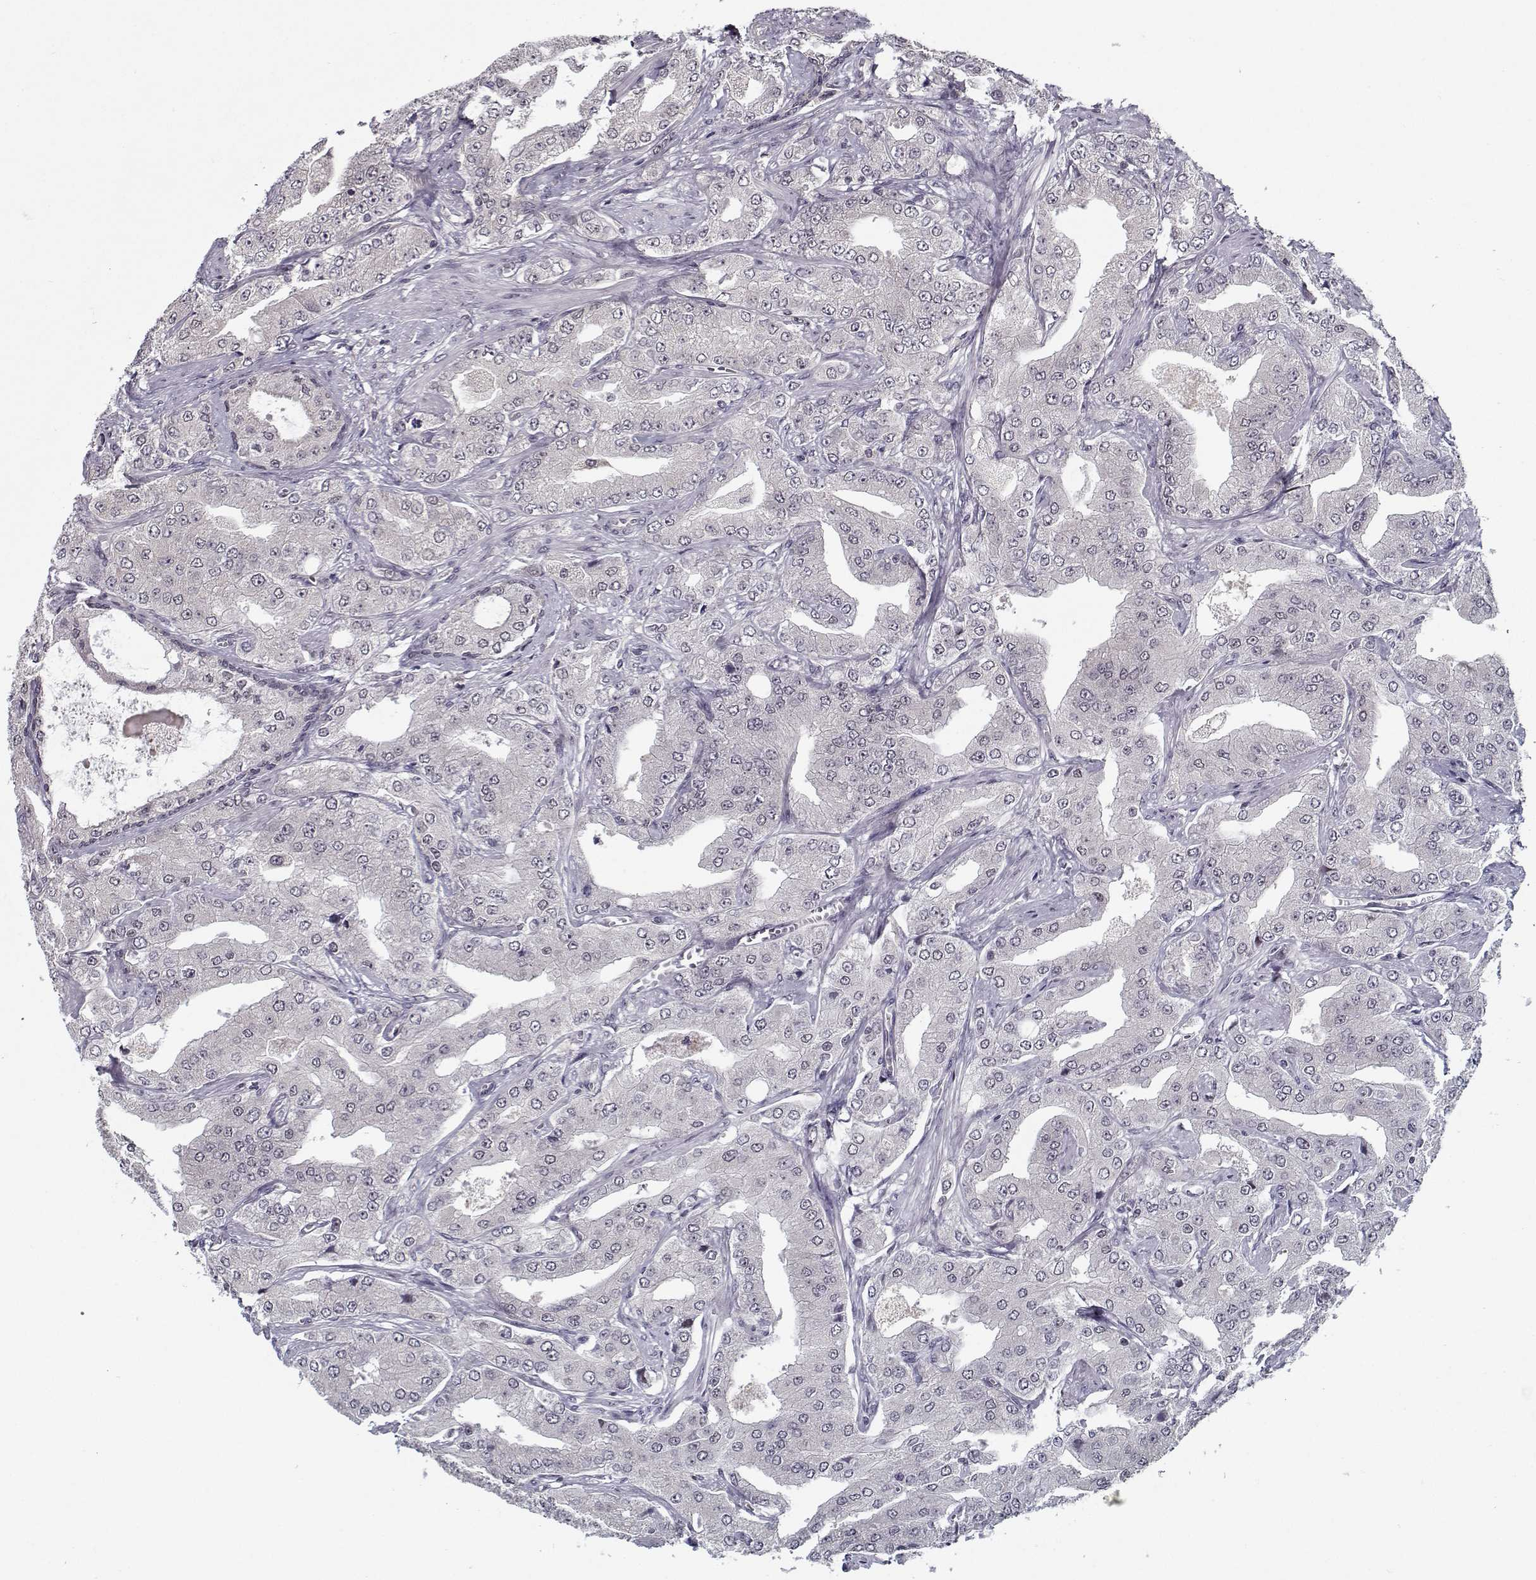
{"staining": {"intensity": "negative", "quantity": "none", "location": "none"}, "tissue": "prostate cancer", "cell_type": "Tumor cells", "image_type": "cancer", "snomed": [{"axis": "morphology", "description": "Adenocarcinoma, Low grade"}, {"axis": "topography", "description": "Prostate"}], "caption": "Tumor cells are negative for protein expression in human low-grade adenocarcinoma (prostate).", "gene": "TESPA1", "patient": {"sex": "male", "age": 60}}